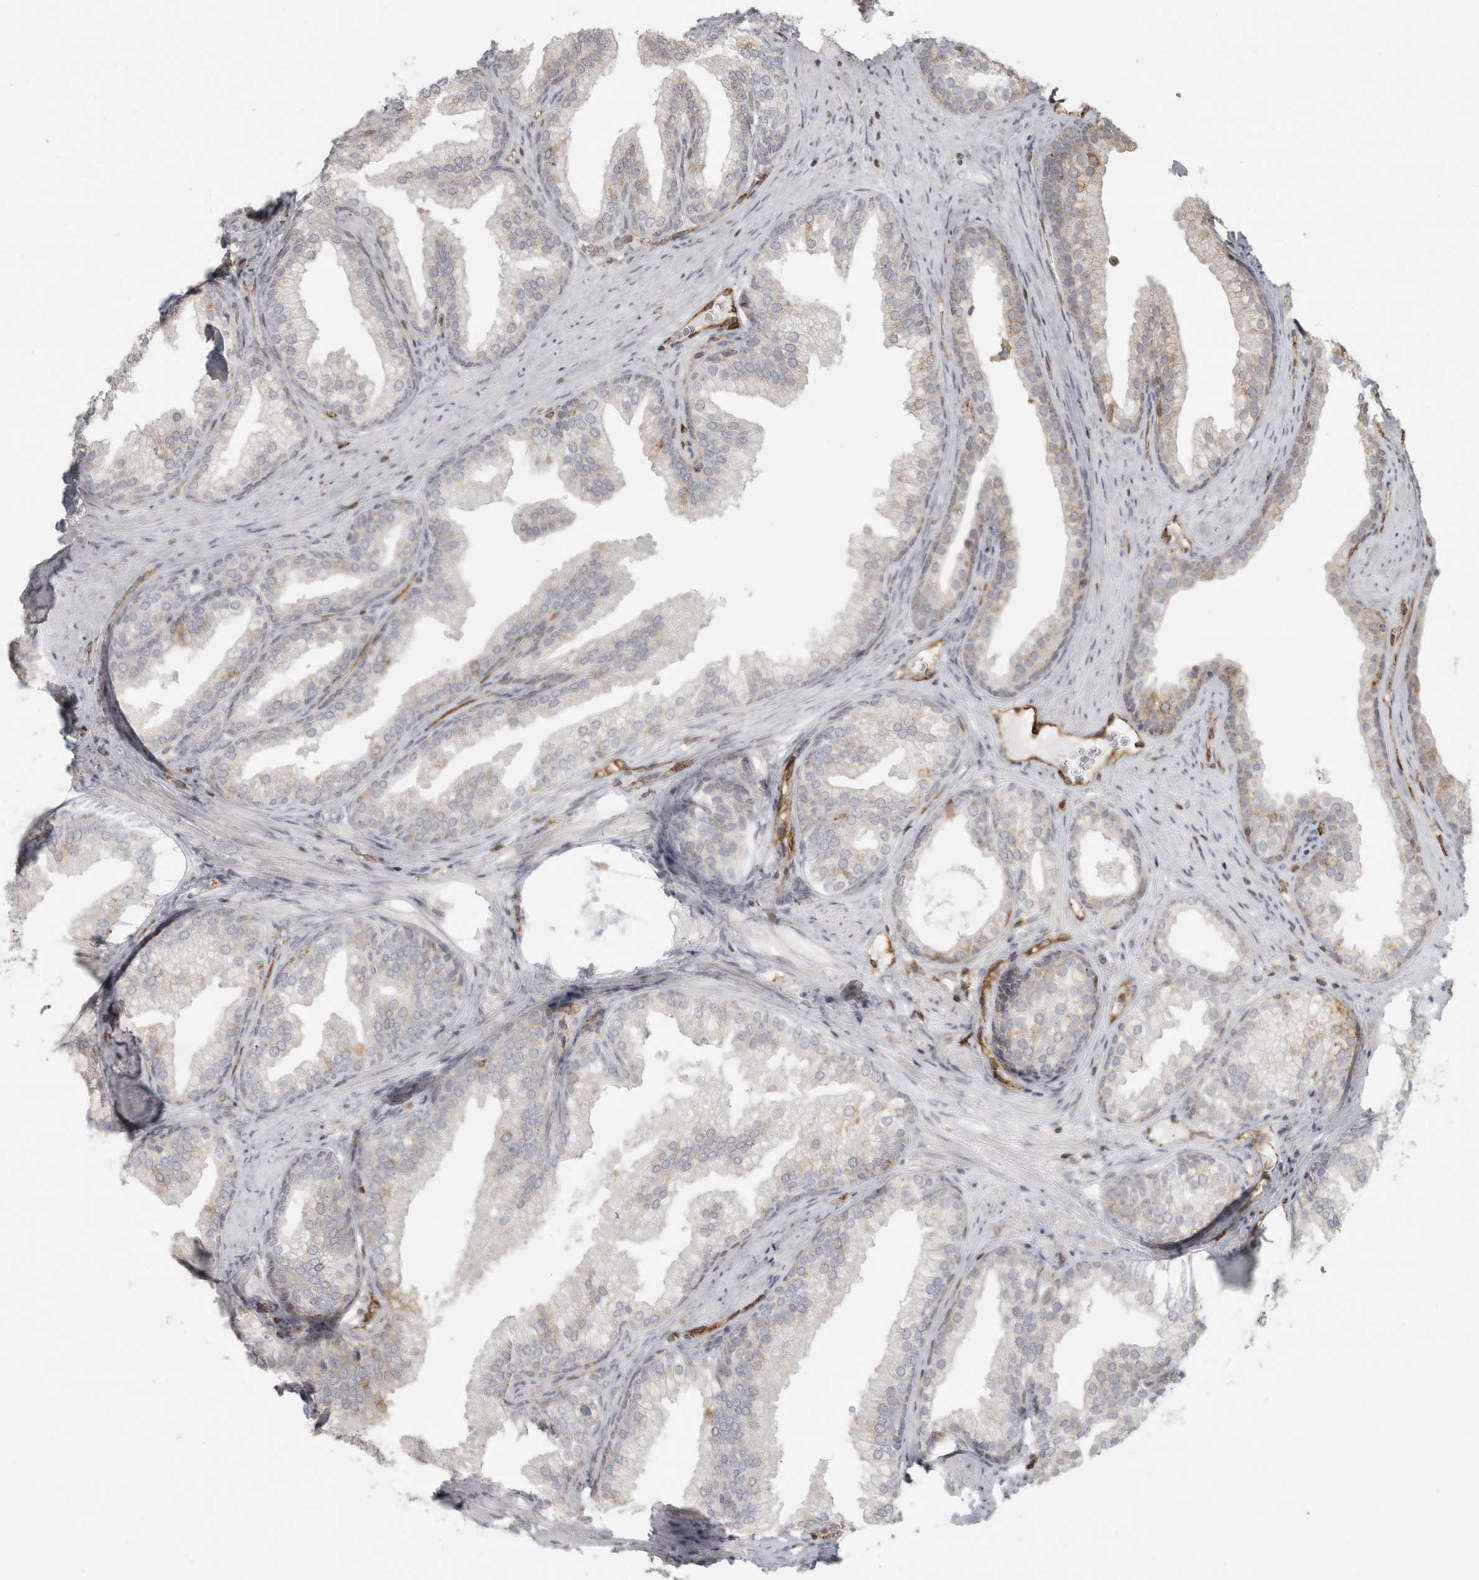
{"staining": {"intensity": "moderate", "quantity": "<25%", "location": "cytoplasmic/membranous"}, "tissue": "prostate", "cell_type": "Glandular cells", "image_type": "normal", "snomed": [{"axis": "morphology", "description": "Normal tissue, NOS"}, {"axis": "topography", "description": "Prostate"}], "caption": "IHC photomicrograph of benign human prostate stained for a protein (brown), which displays low levels of moderate cytoplasmic/membranous expression in approximately <25% of glandular cells.", "gene": "HLA", "patient": {"sex": "male", "age": 76}}